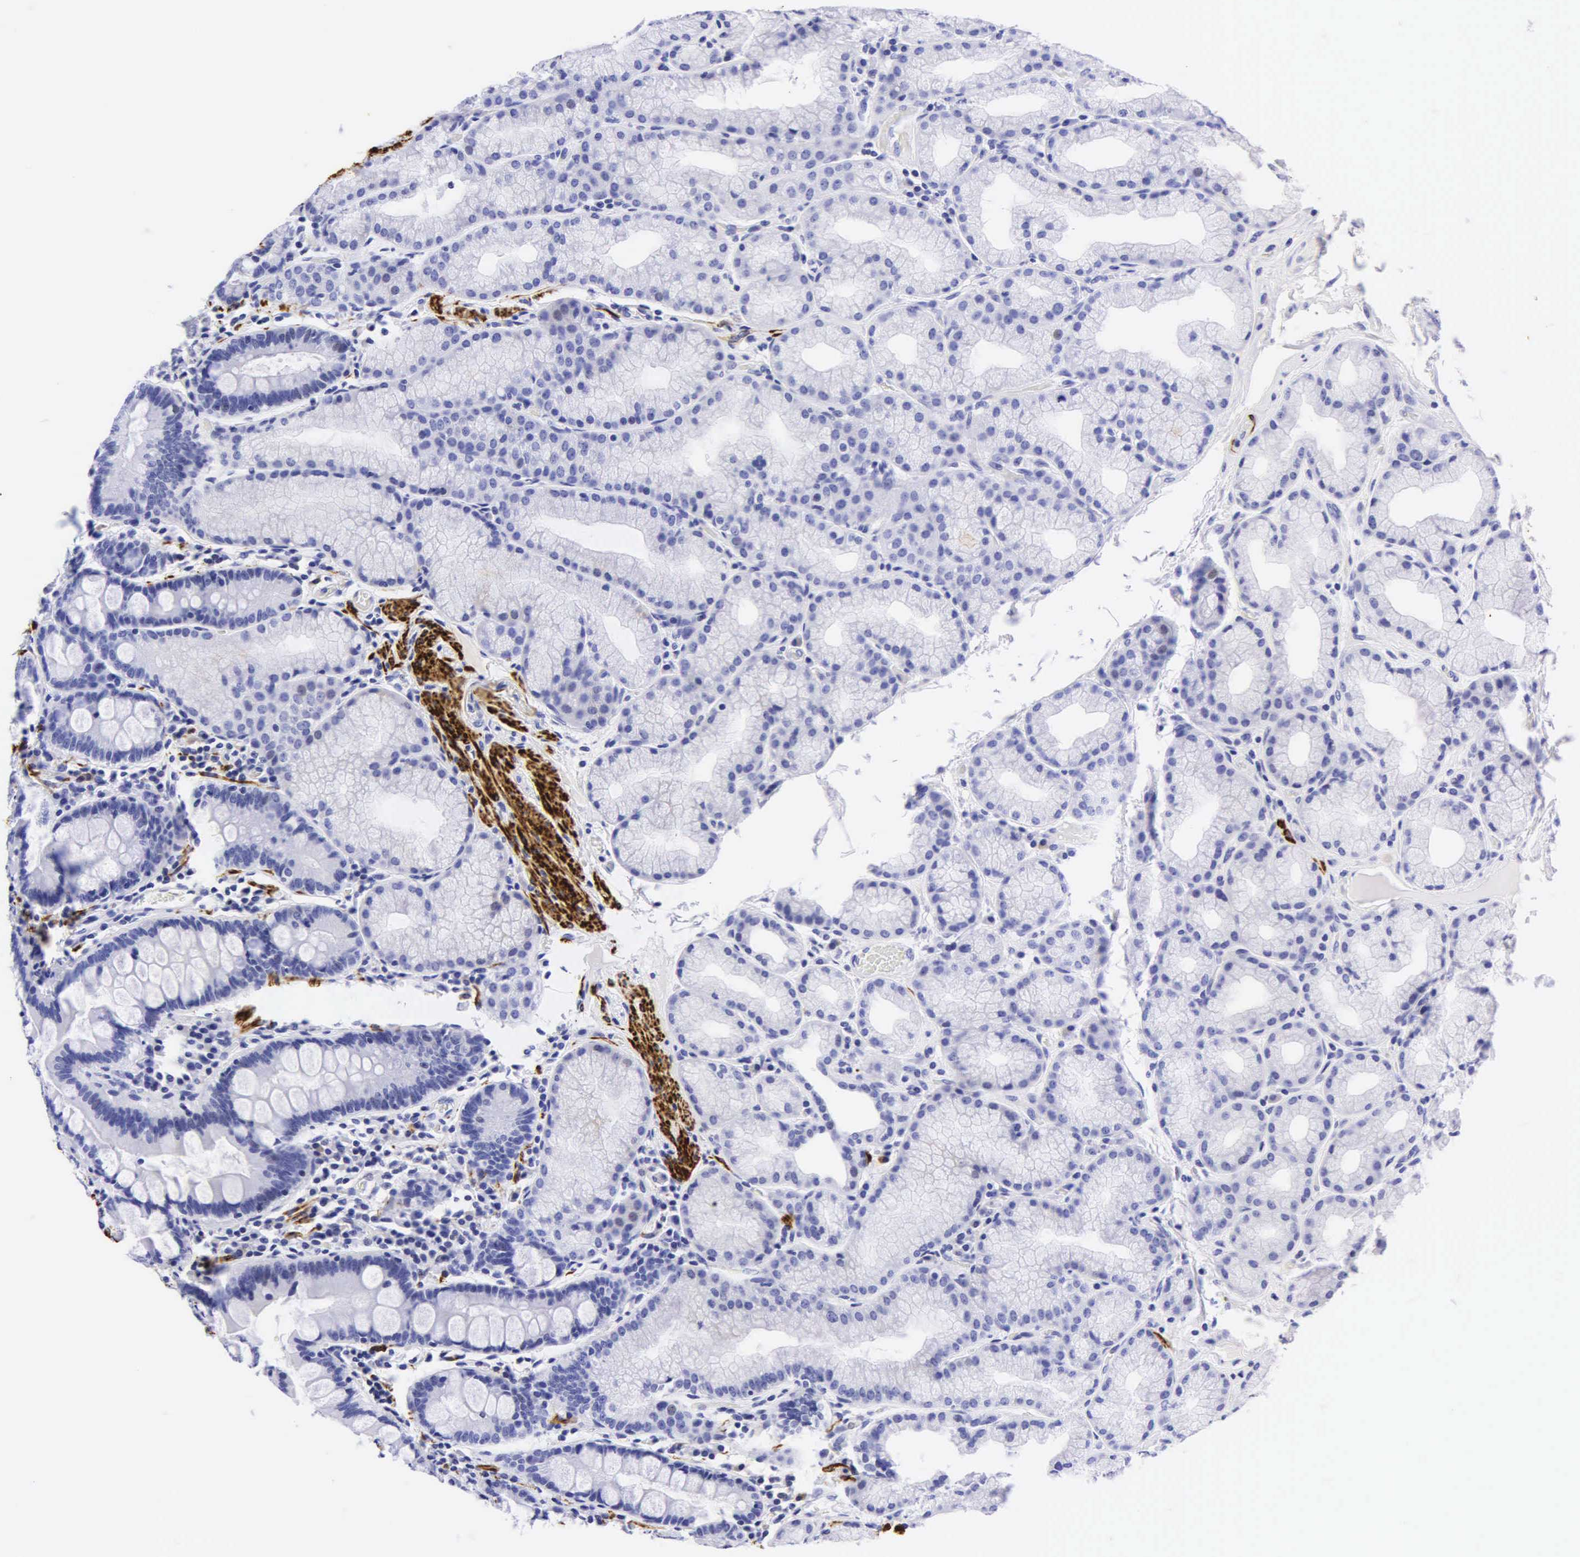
{"staining": {"intensity": "negative", "quantity": "none", "location": "none"}, "tissue": "duodenum", "cell_type": "Glandular cells", "image_type": "normal", "snomed": [{"axis": "morphology", "description": "Normal tissue, NOS"}, {"axis": "topography", "description": "Duodenum"}], "caption": "DAB (3,3'-diaminobenzidine) immunohistochemical staining of benign duodenum exhibits no significant positivity in glandular cells. Brightfield microscopy of immunohistochemistry (IHC) stained with DAB (3,3'-diaminobenzidine) (brown) and hematoxylin (blue), captured at high magnification.", "gene": "DES", "patient": {"sex": "female", "age": 43}}